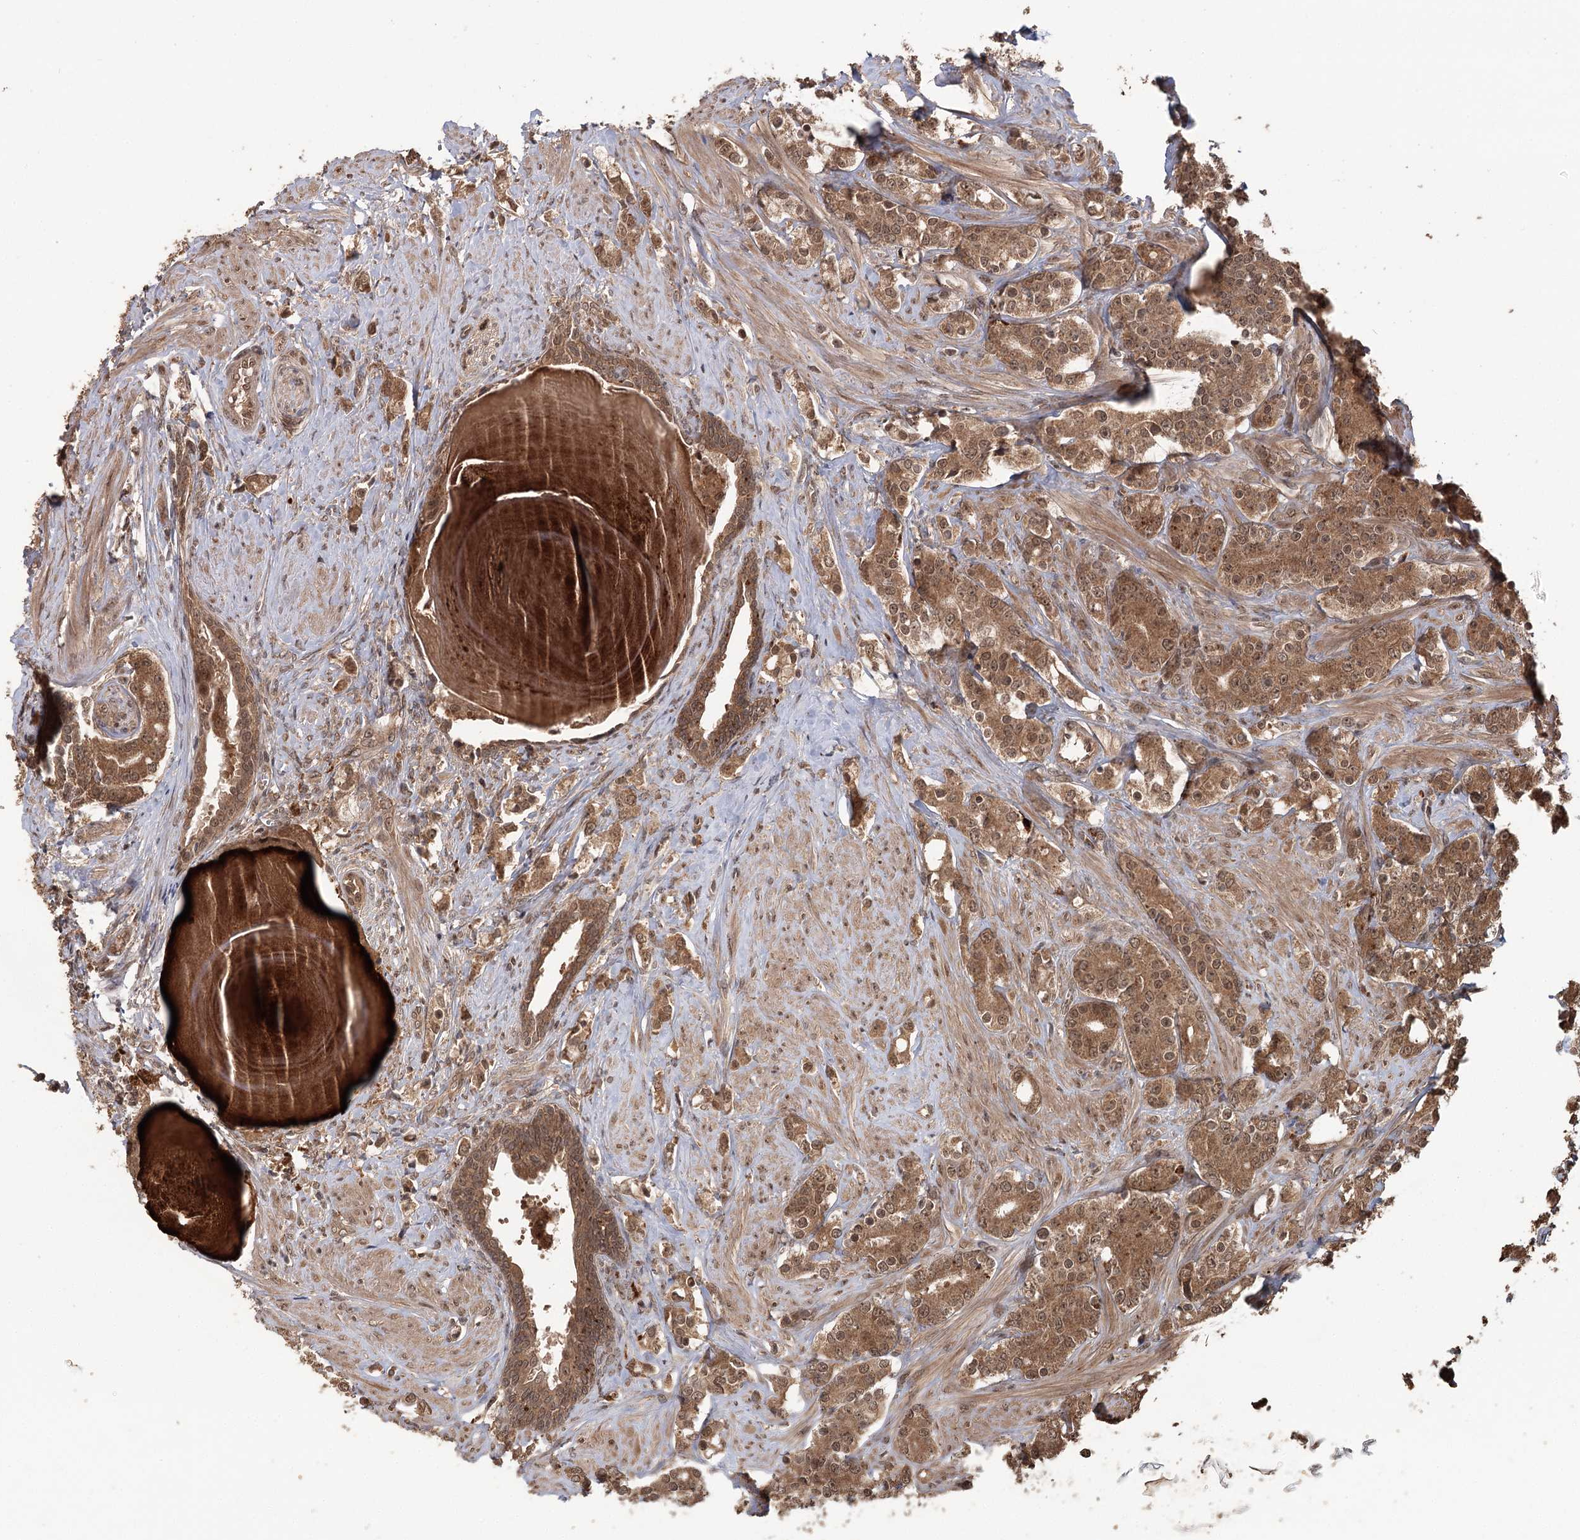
{"staining": {"intensity": "moderate", "quantity": ">75%", "location": "cytoplasmic/membranous,nuclear"}, "tissue": "prostate cancer", "cell_type": "Tumor cells", "image_type": "cancer", "snomed": [{"axis": "morphology", "description": "Adenocarcinoma, High grade"}, {"axis": "topography", "description": "Prostate"}], "caption": "DAB (3,3'-diaminobenzidine) immunohistochemical staining of human prostate cancer (high-grade adenocarcinoma) reveals moderate cytoplasmic/membranous and nuclear protein expression in about >75% of tumor cells.", "gene": "N6AMT1", "patient": {"sex": "male", "age": 62}}